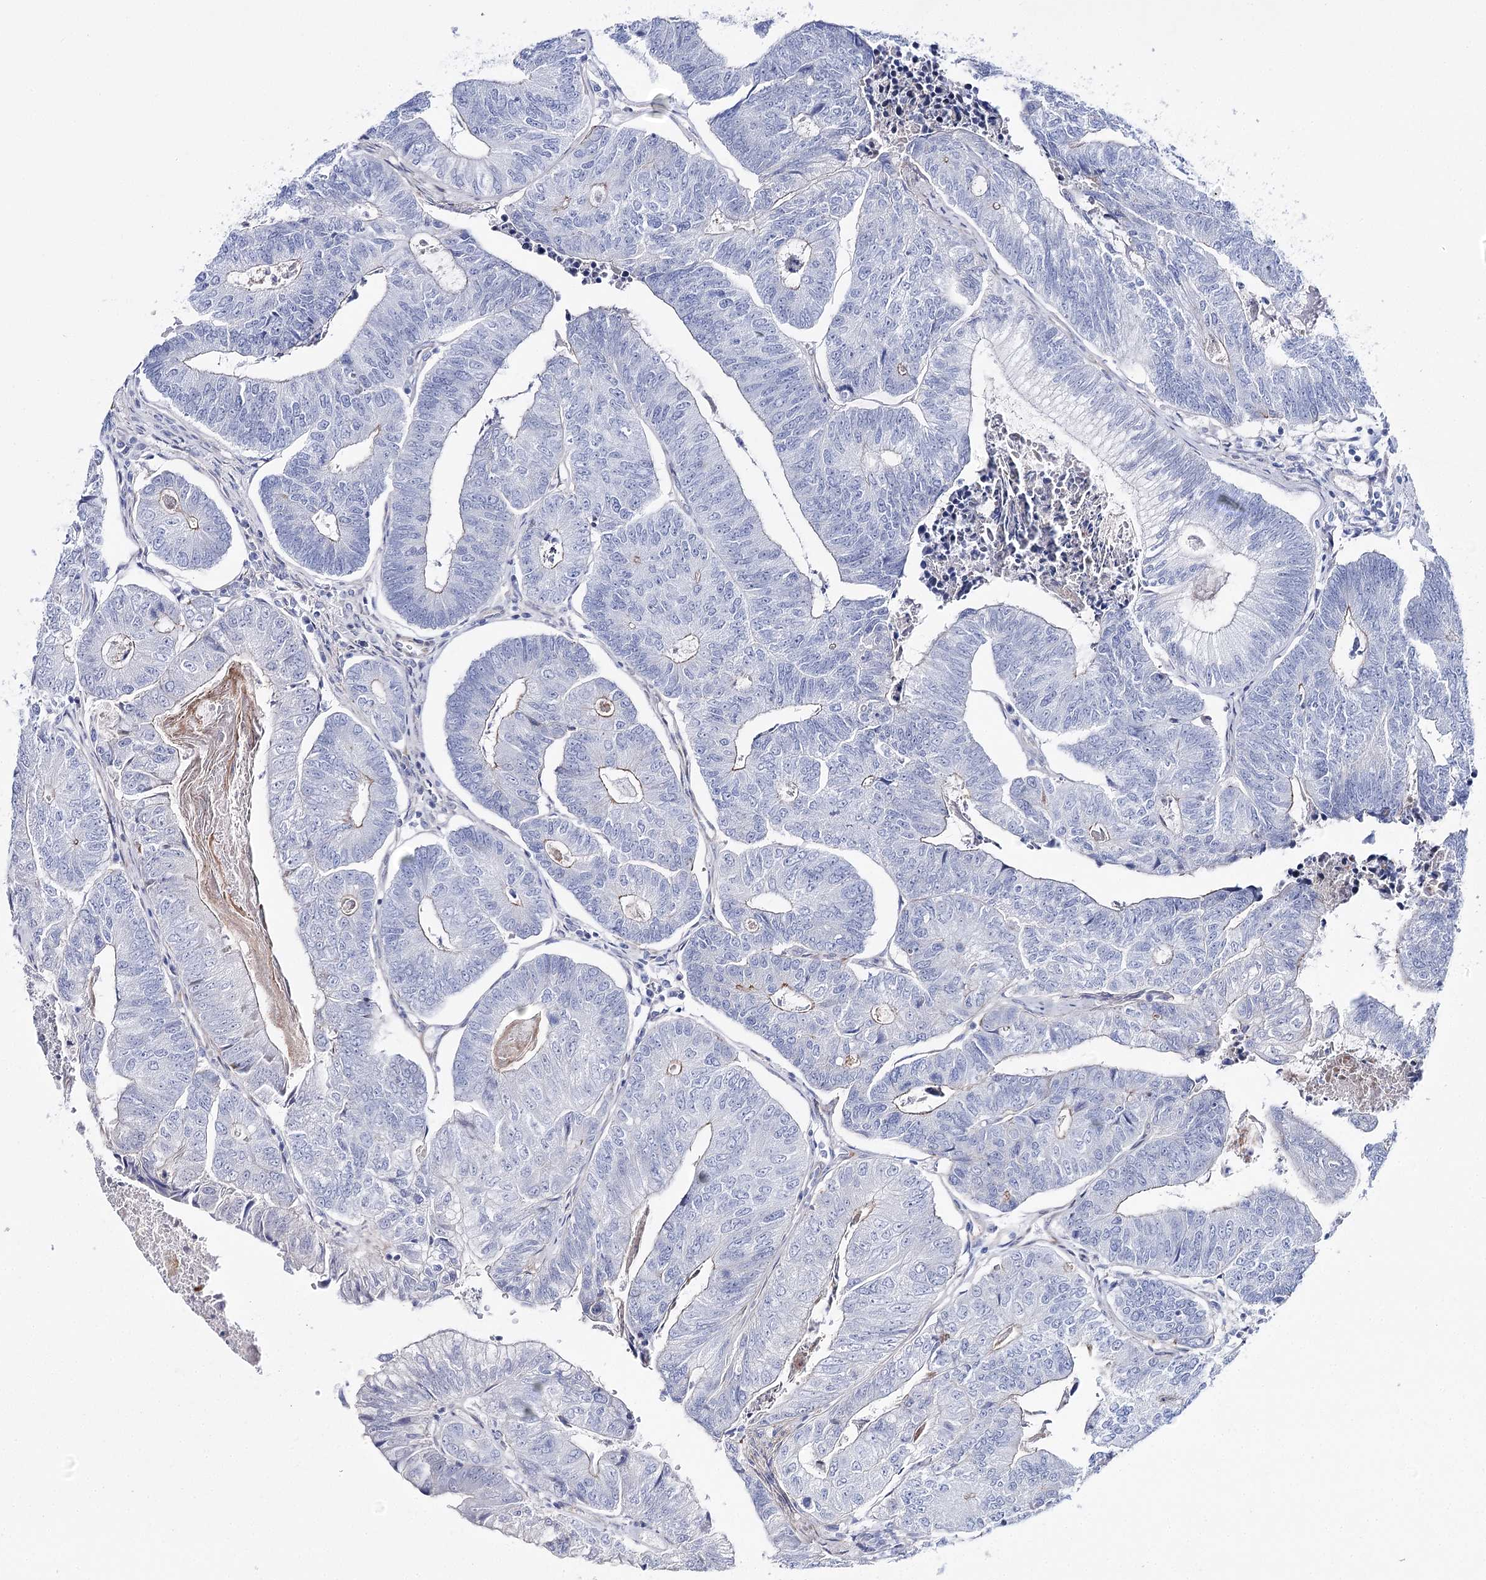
{"staining": {"intensity": "negative", "quantity": "none", "location": "none"}, "tissue": "colorectal cancer", "cell_type": "Tumor cells", "image_type": "cancer", "snomed": [{"axis": "morphology", "description": "Adenocarcinoma, NOS"}, {"axis": "topography", "description": "Colon"}], "caption": "Immunohistochemistry histopathology image of neoplastic tissue: adenocarcinoma (colorectal) stained with DAB (3,3'-diaminobenzidine) displays no significant protein positivity in tumor cells.", "gene": "ANKRD23", "patient": {"sex": "female", "age": 67}}